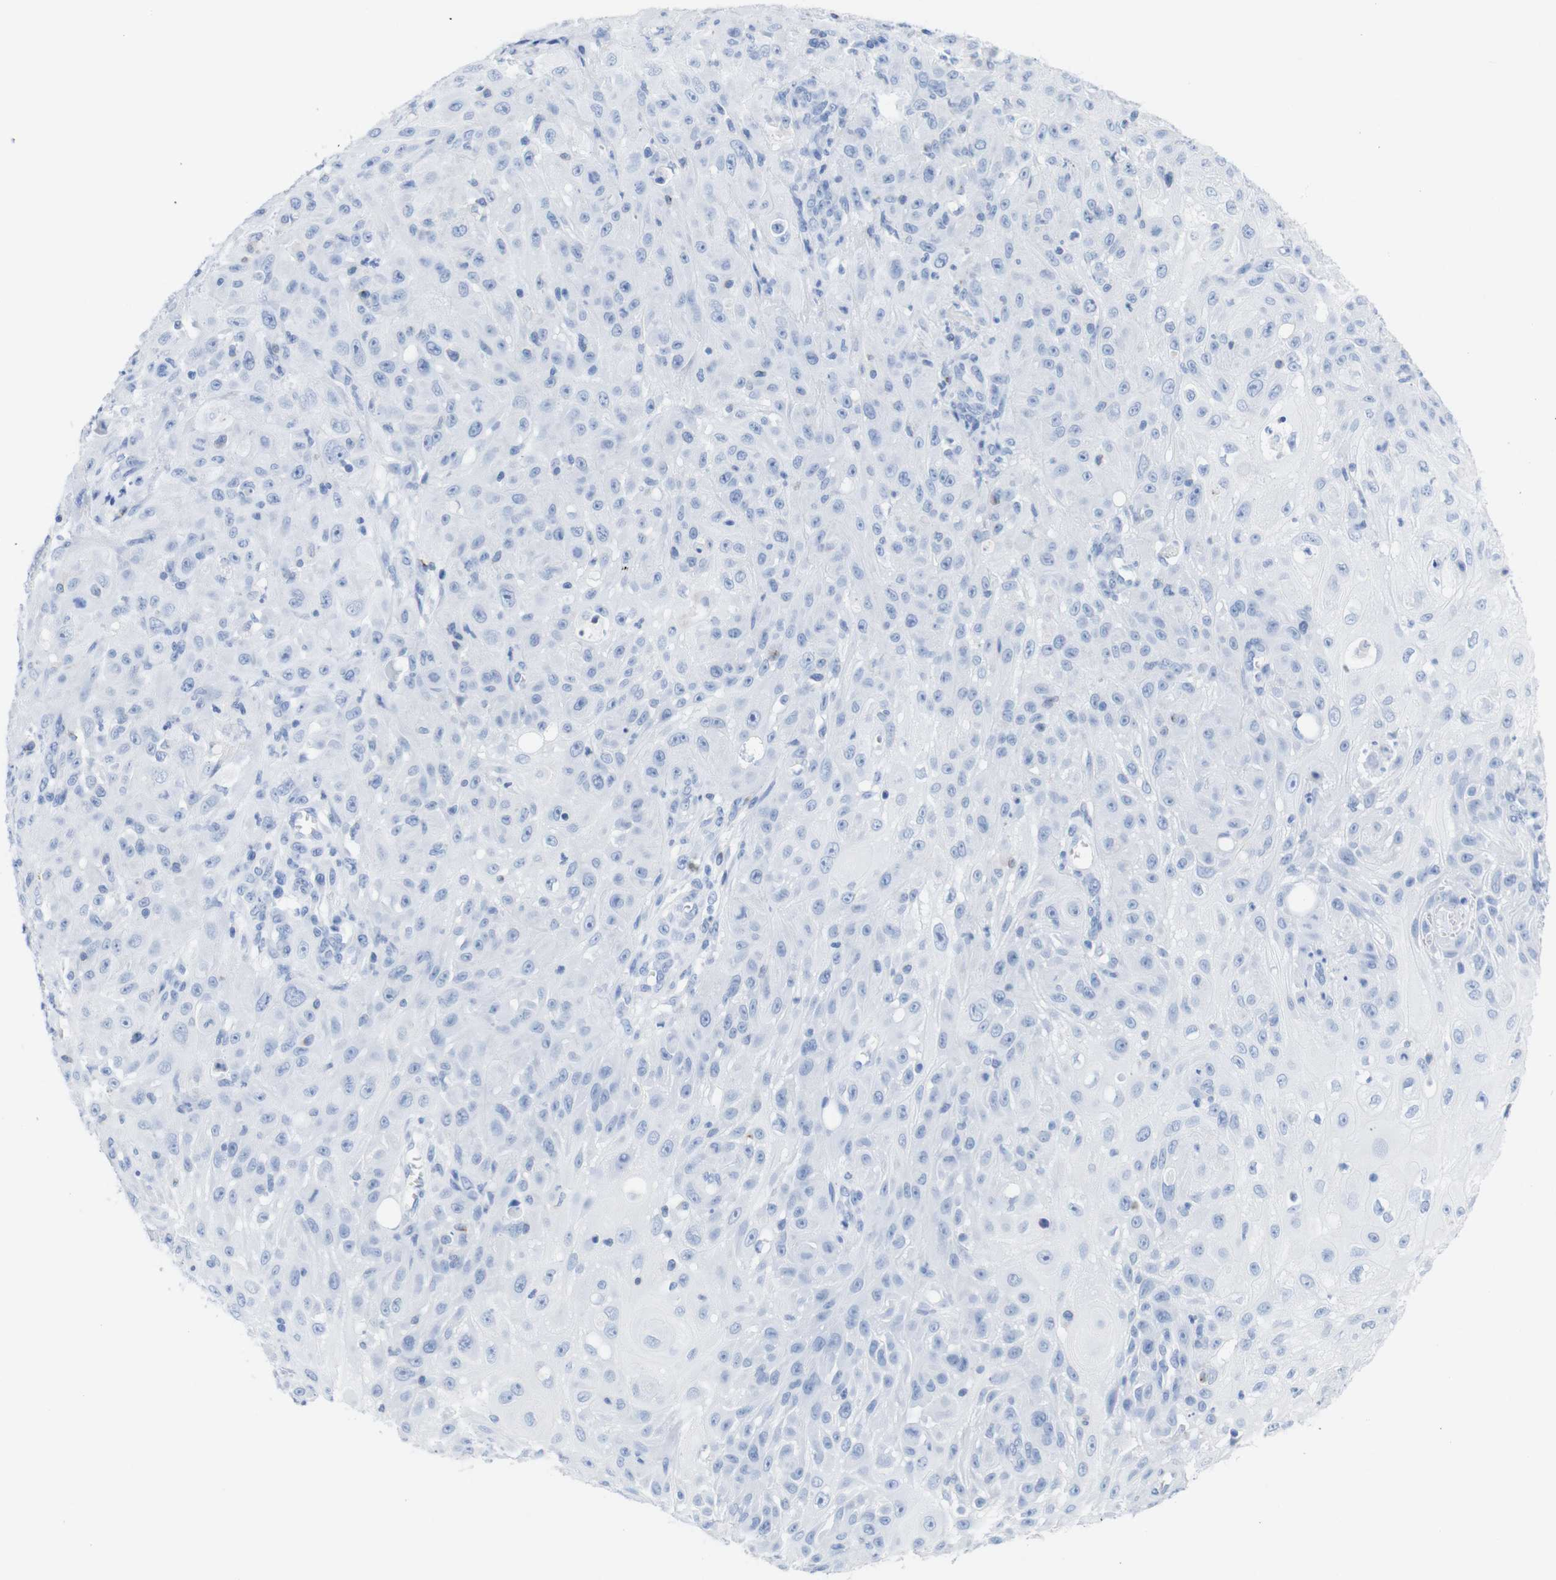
{"staining": {"intensity": "negative", "quantity": "none", "location": "none"}, "tissue": "skin cancer", "cell_type": "Tumor cells", "image_type": "cancer", "snomed": [{"axis": "morphology", "description": "Squamous cell carcinoma, NOS"}, {"axis": "topography", "description": "Skin"}], "caption": "DAB immunohistochemical staining of skin cancer (squamous cell carcinoma) exhibits no significant staining in tumor cells.", "gene": "LAG3", "patient": {"sex": "male", "age": 75}}